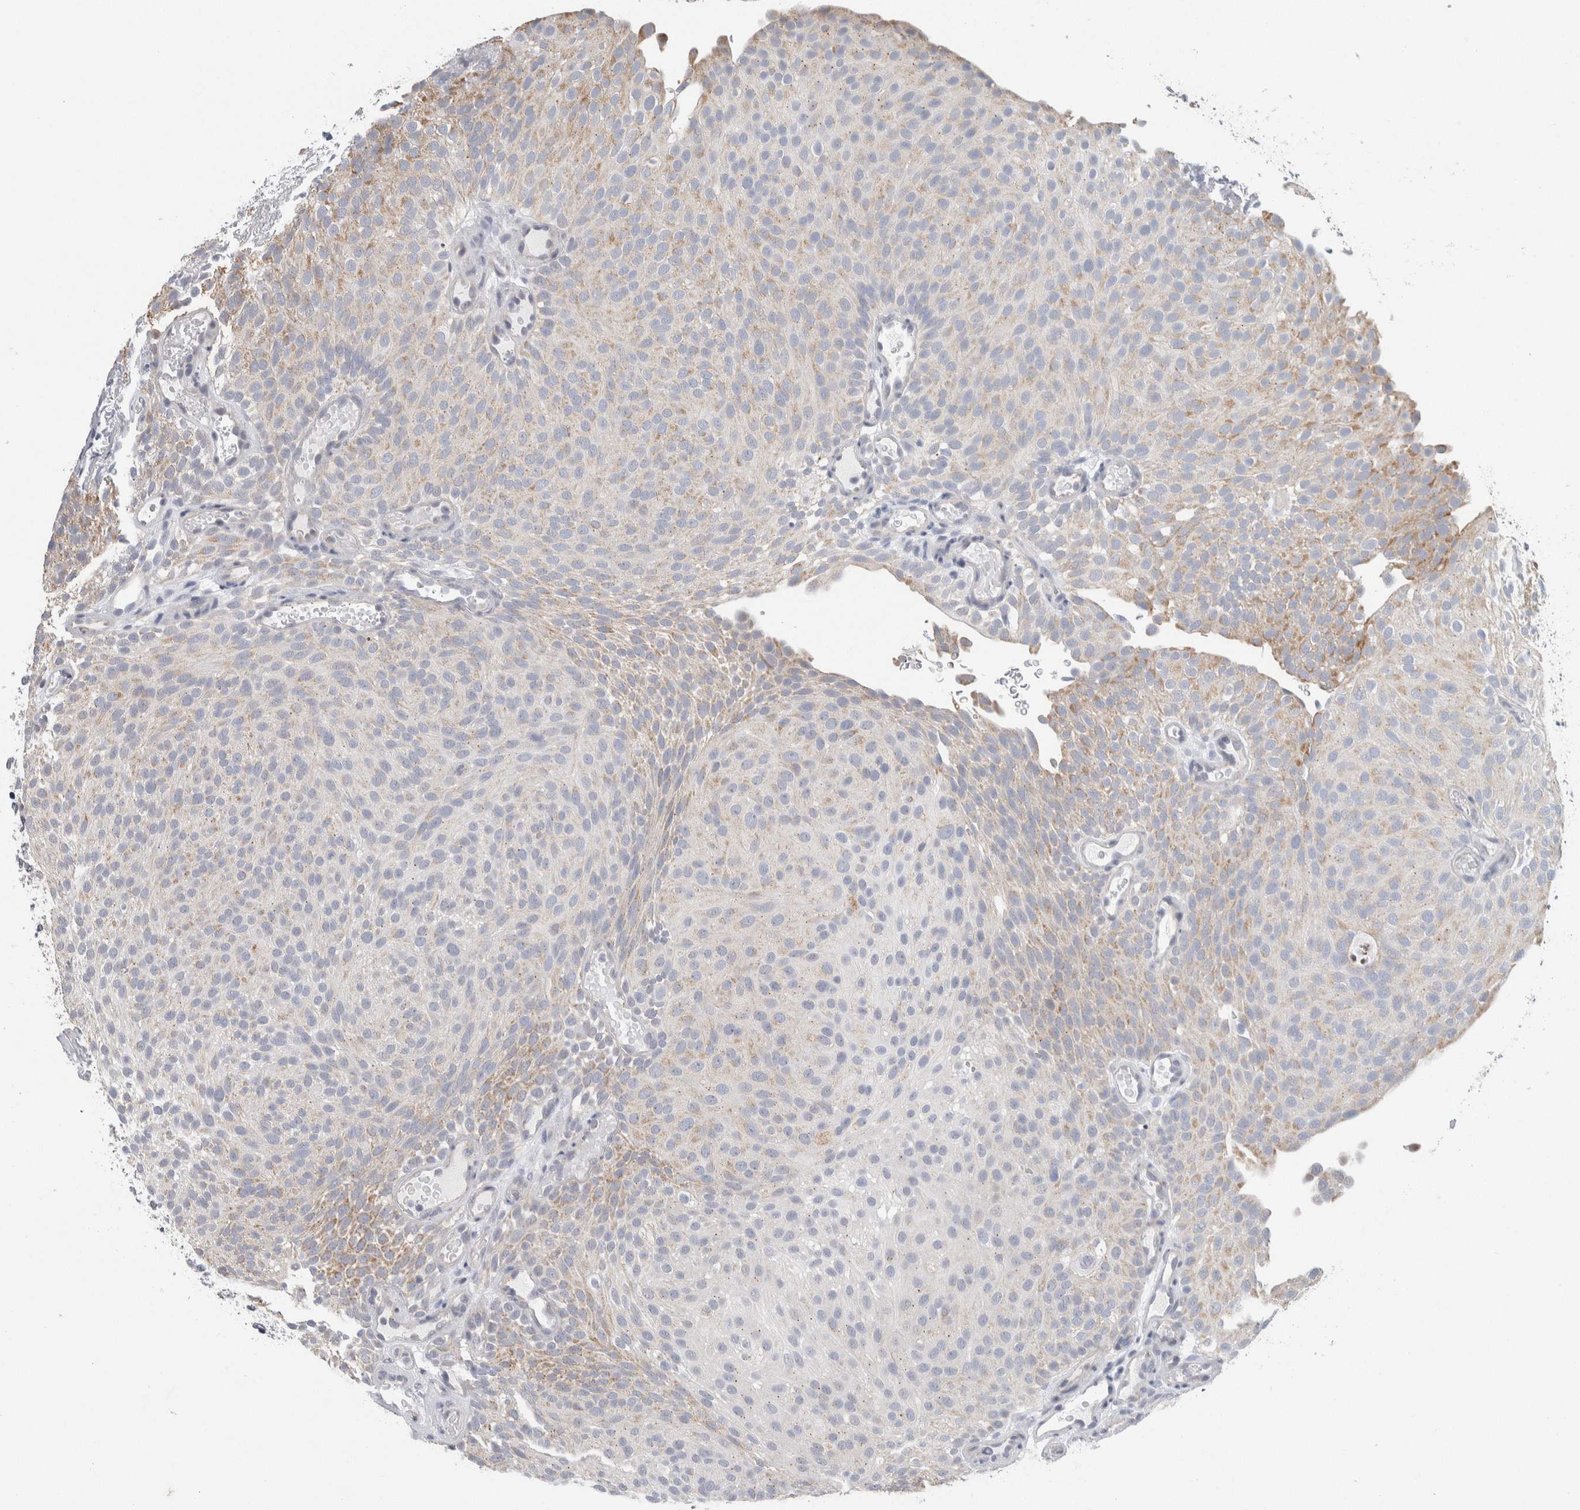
{"staining": {"intensity": "weak", "quantity": "25%-75%", "location": "cytoplasmic/membranous"}, "tissue": "urothelial cancer", "cell_type": "Tumor cells", "image_type": "cancer", "snomed": [{"axis": "morphology", "description": "Urothelial carcinoma, Low grade"}, {"axis": "topography", "description": "Urinary bladder"}], "caption": "Urothelial cancer tissue shows weak cytoplasmic/membranous expression in about 25%-75% of tumor cells, visualized by immunohistochemistry.", "gene": "SCN2A", "patient": {"sex": "male", "age": 78}}